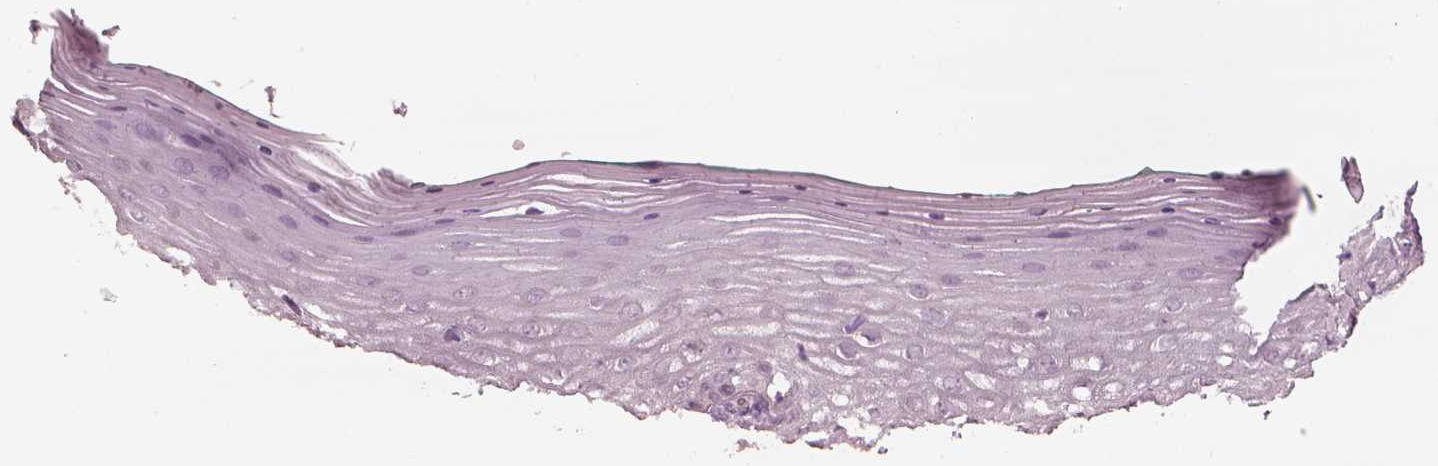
{"staining": {"intensity": "negative", "quantity": "none", "location": "none"}, "tissue": "vagina", "cell_type": "Squamous epithelial cells", "image_type": "normal", "snomed": [{"axis": "morphology", "description": "Normal tissue, NOS"}, {"axis": "topography", "description": "Vagina"}], "caption": "Immunohistochemical staining of normal vagina demonstrates no significant expression in squamous epithelial cells. (DAB (3,3'-diaminobenzidine) immunohistochemistry, high magnification).", "gene": "MIA", "patient": {"sex": "female", "age": 45}}